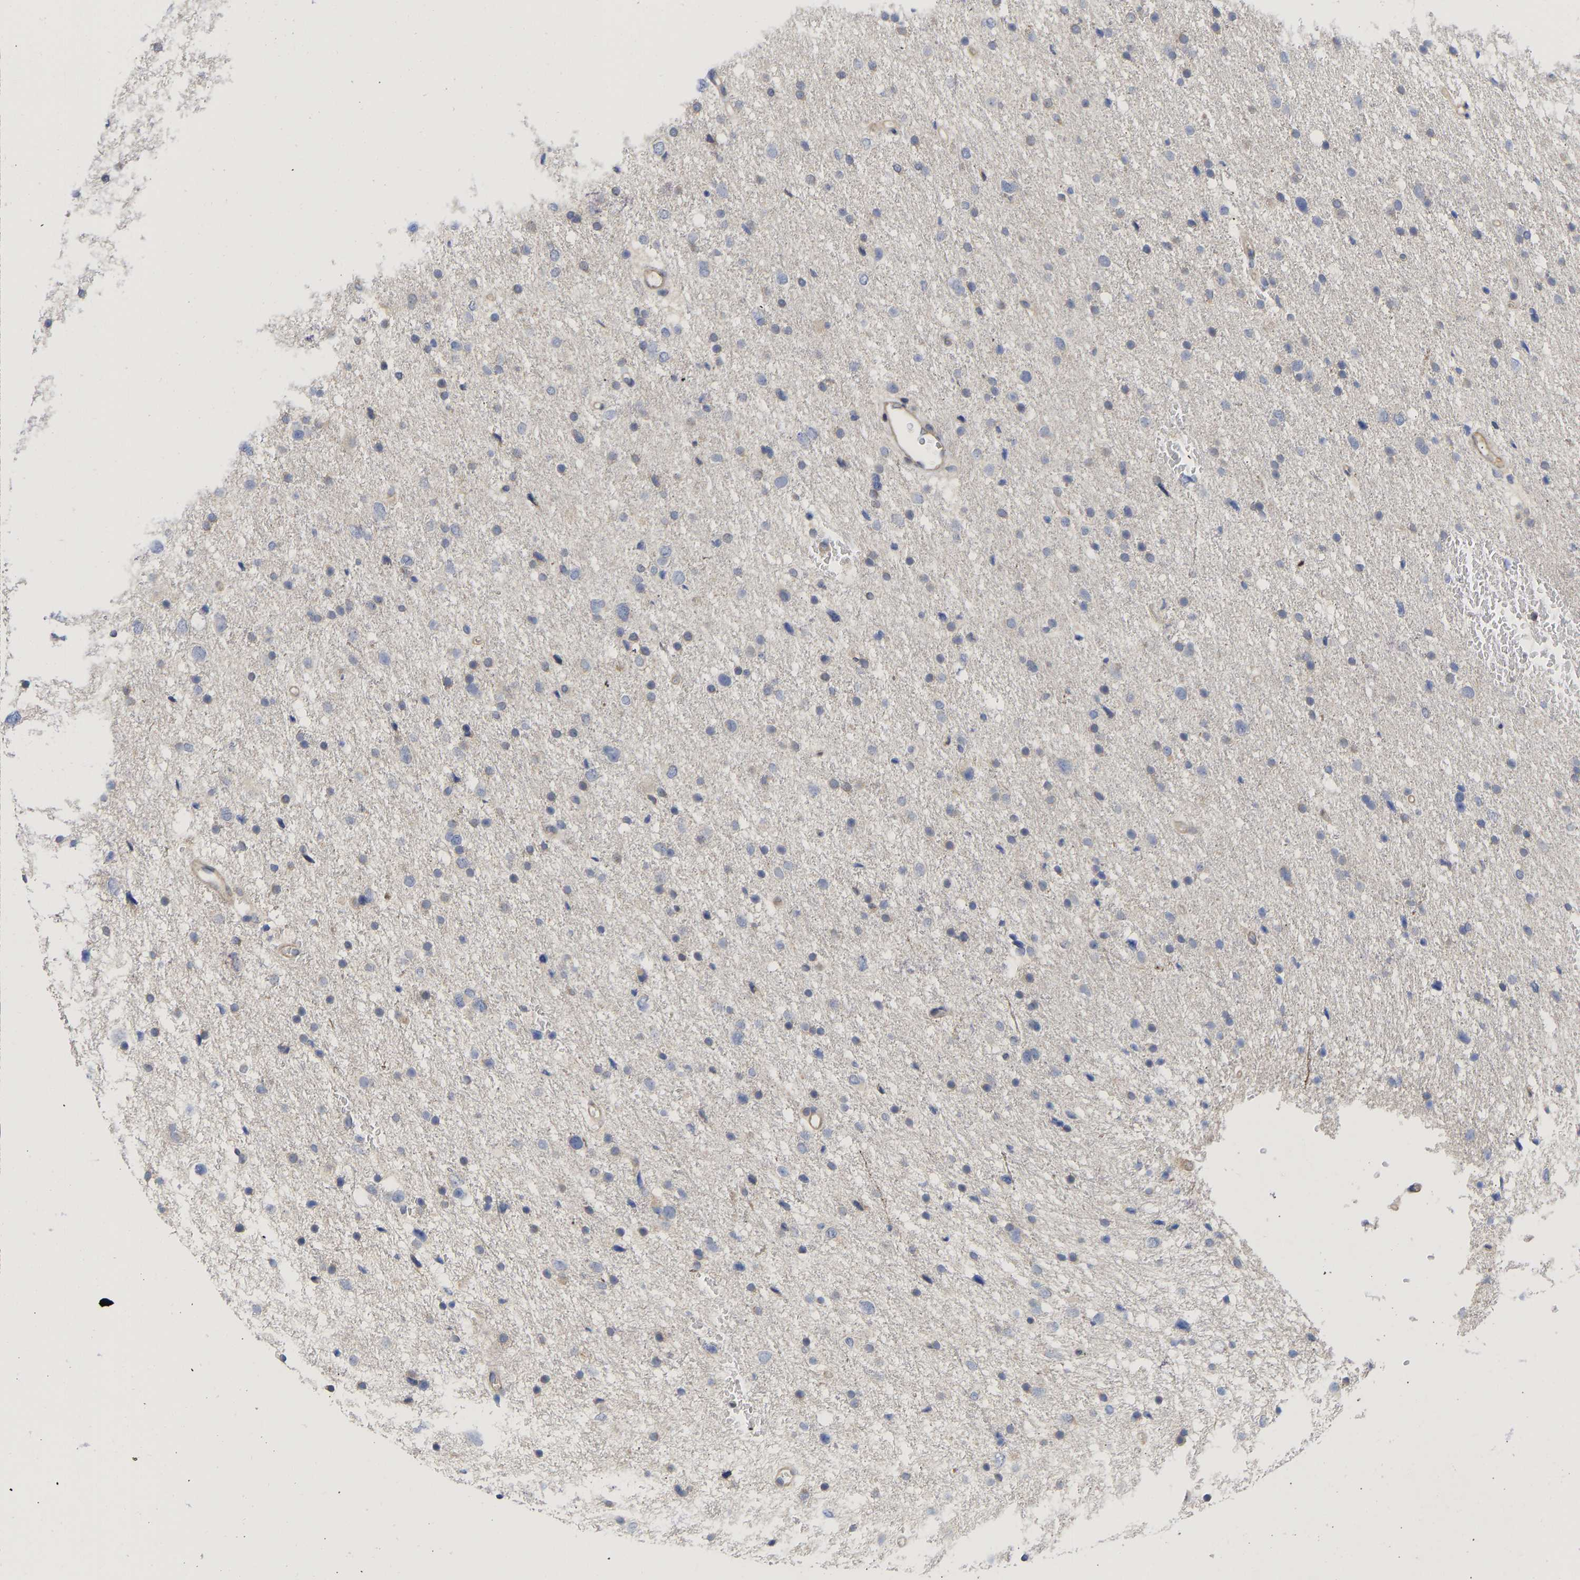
{"staining": {"intensity": "negative", "quantity": "none", "location": "none"}, "tissue": "glioma", "cell_type": "Tumor cells", "image_type": "cancer", "snomed": [{"axis": "morphology", "description": "Glioma, malignant, Low grade"}, {"axis": "topography", "description": "Brain"}], "caption": "IHC photomicrograph of neoplastic tissue: human glioma stained with DAB exhibits no significant protein expression in tumor cells.", "gene": "MAP2K3", "patient": {"sex": "female", "age": 37}}